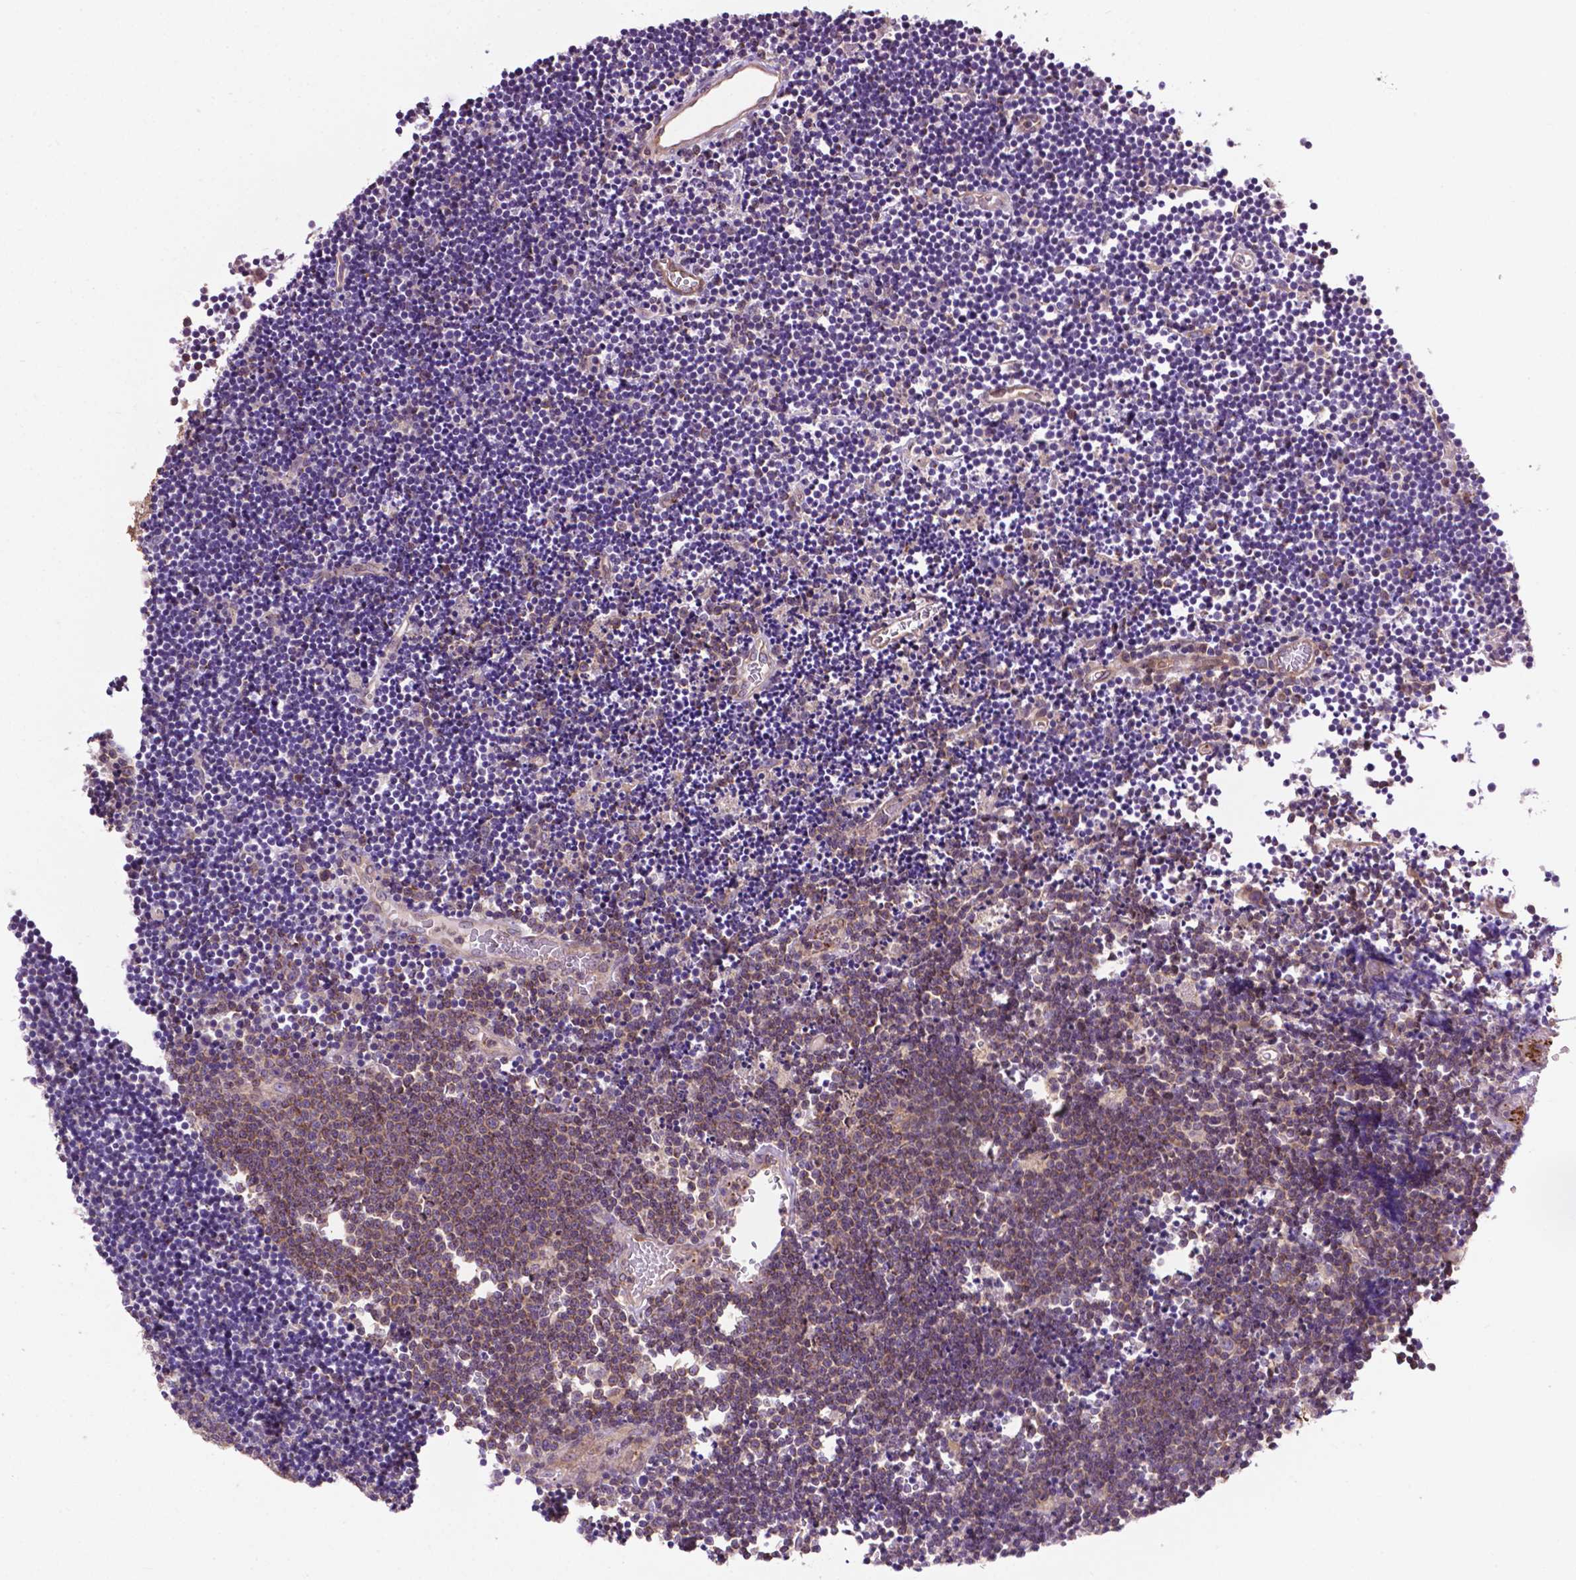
{"staining": {"intensity": "weak", "quantity": "25%-75%", "location": "cytoplasmic/membranous"}, "tissue": "lymphoma", "cell_type": "Tumor cells", "image_type": "cancer", "snomed": [{"axis": "morphology", "description": "Malignant lymphoma, non-Hodgkin's type, Low grade"}, {"axis": "topography", "description": "Brain"}], "caption": "The micrograph demonstrates staining of lymphoma, revealing weak cytoplasmic/membranous protein positivity (brown color) within tumor cells.", "gene": "SPNS2", "patient": {"sex": "female", "age": 66}}